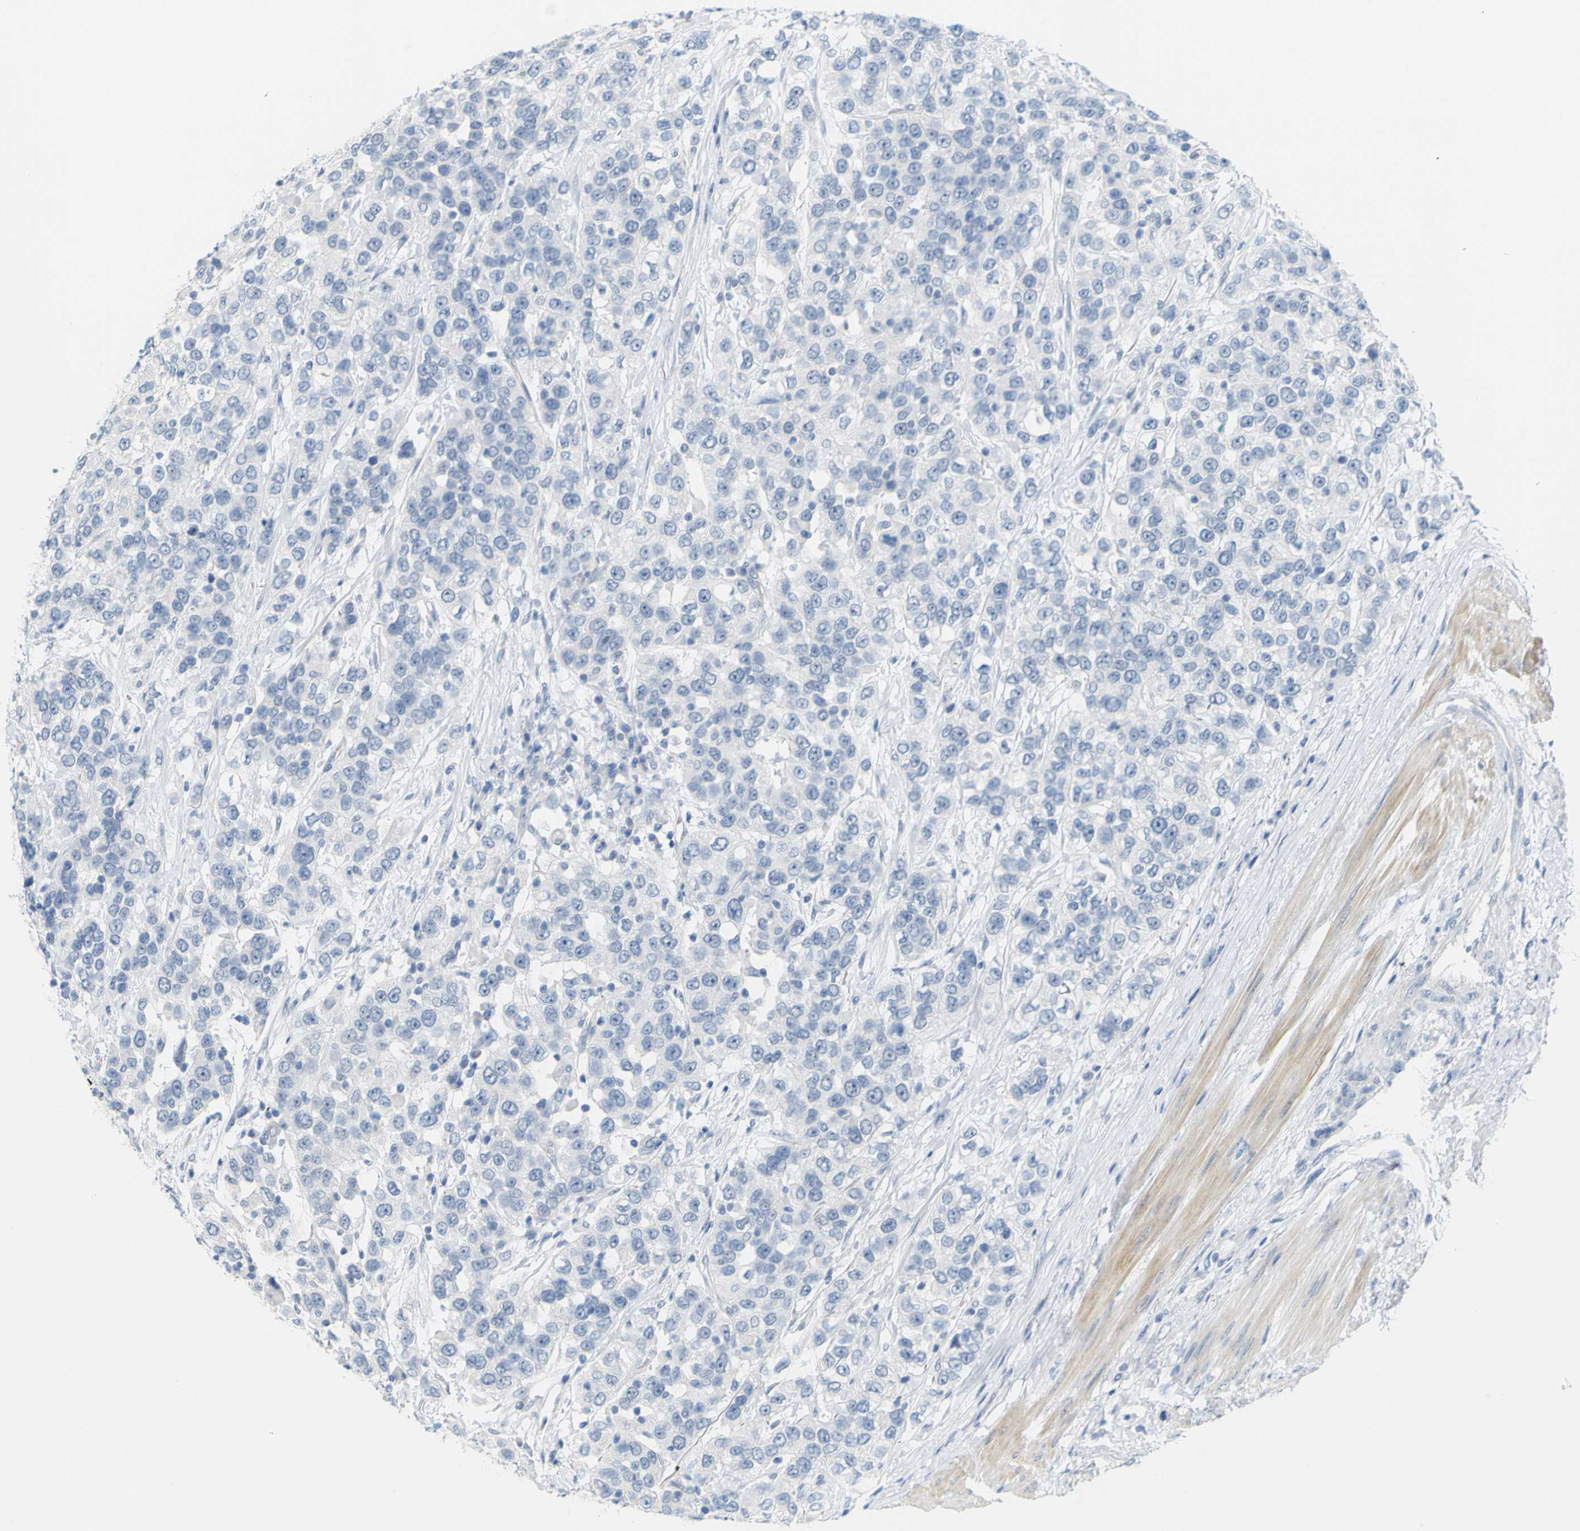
{"staining": {"intensity": "negative", "quantity": "none", "location": "none"}, "tissue": "urothelial cancer", "cell_type": "Tumor cells", "image_type": "cancer", "snomed": [{"axis": "morphology", "description": "Urothelial carcinoma, High grade"}, {"axis": "topography", "description": "Urinary bladder"}], "caption": "Immunohistochemistry (IHC) histopathology image of human high-grade urothelial carcinoma stained for a protein (brown), which exhibits no expression in tumor cells.", "gene": "OPN1SW", "patient": {"sex": "female", "age": 80}}